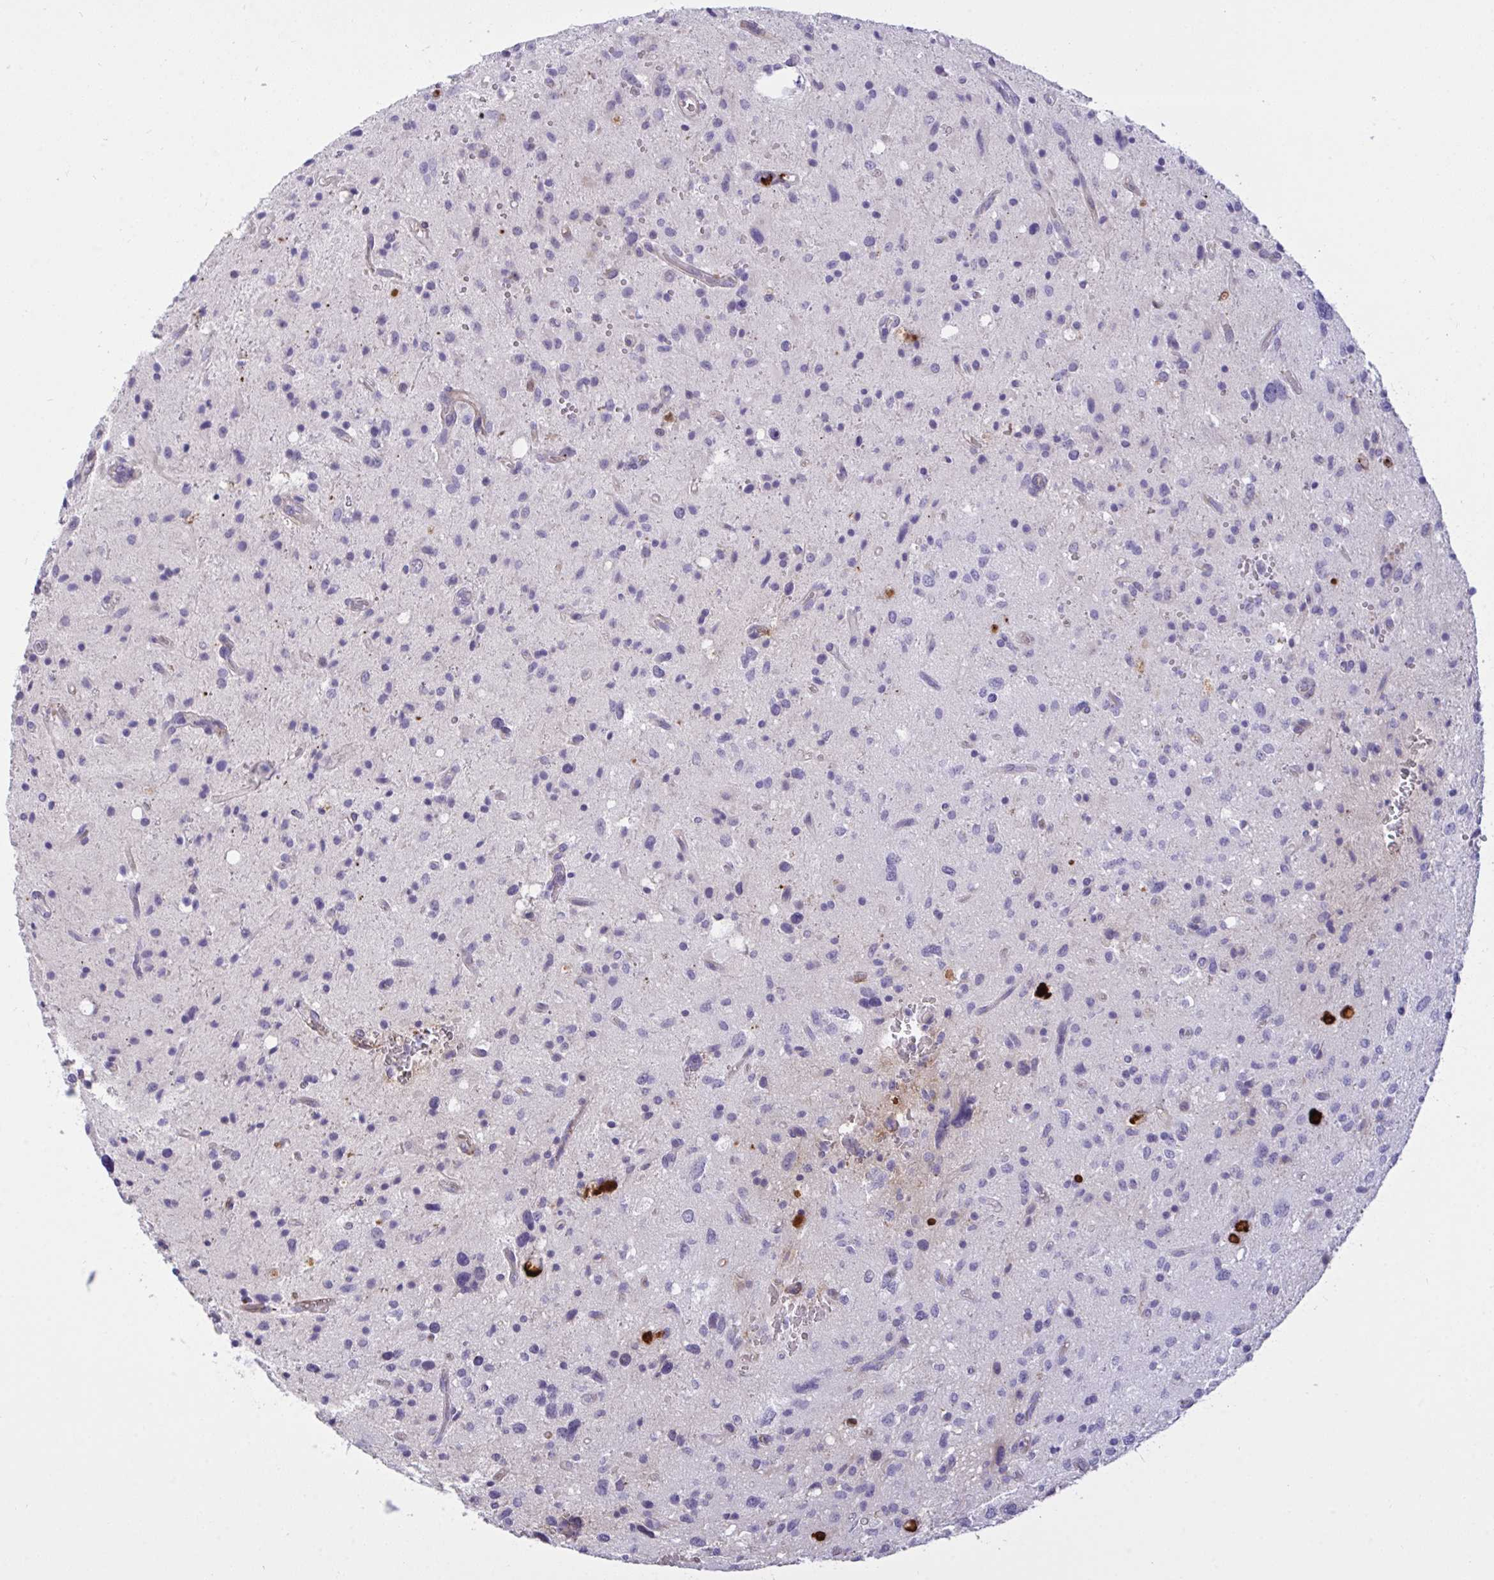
{"staining": {"intensity": "negative", "quantity": "none", "location": "none"}, "tissue": "glioma", "cell_type": "Tumor cells", "image_type": "cancer", "snomed": [{"axis": "morphology", "description": "Glioma, malignant, Low grade"}, {"axis": "topography", "description": "Brain"}], "caption": "This image is of glioma stained with immunohistochemistry (IHC) to label a protein in brown with the nuclei are counter-stained blue. There is no expression in tumor cells.", "gene": "F2", "patient": {"sex": "female", "age": 58}}